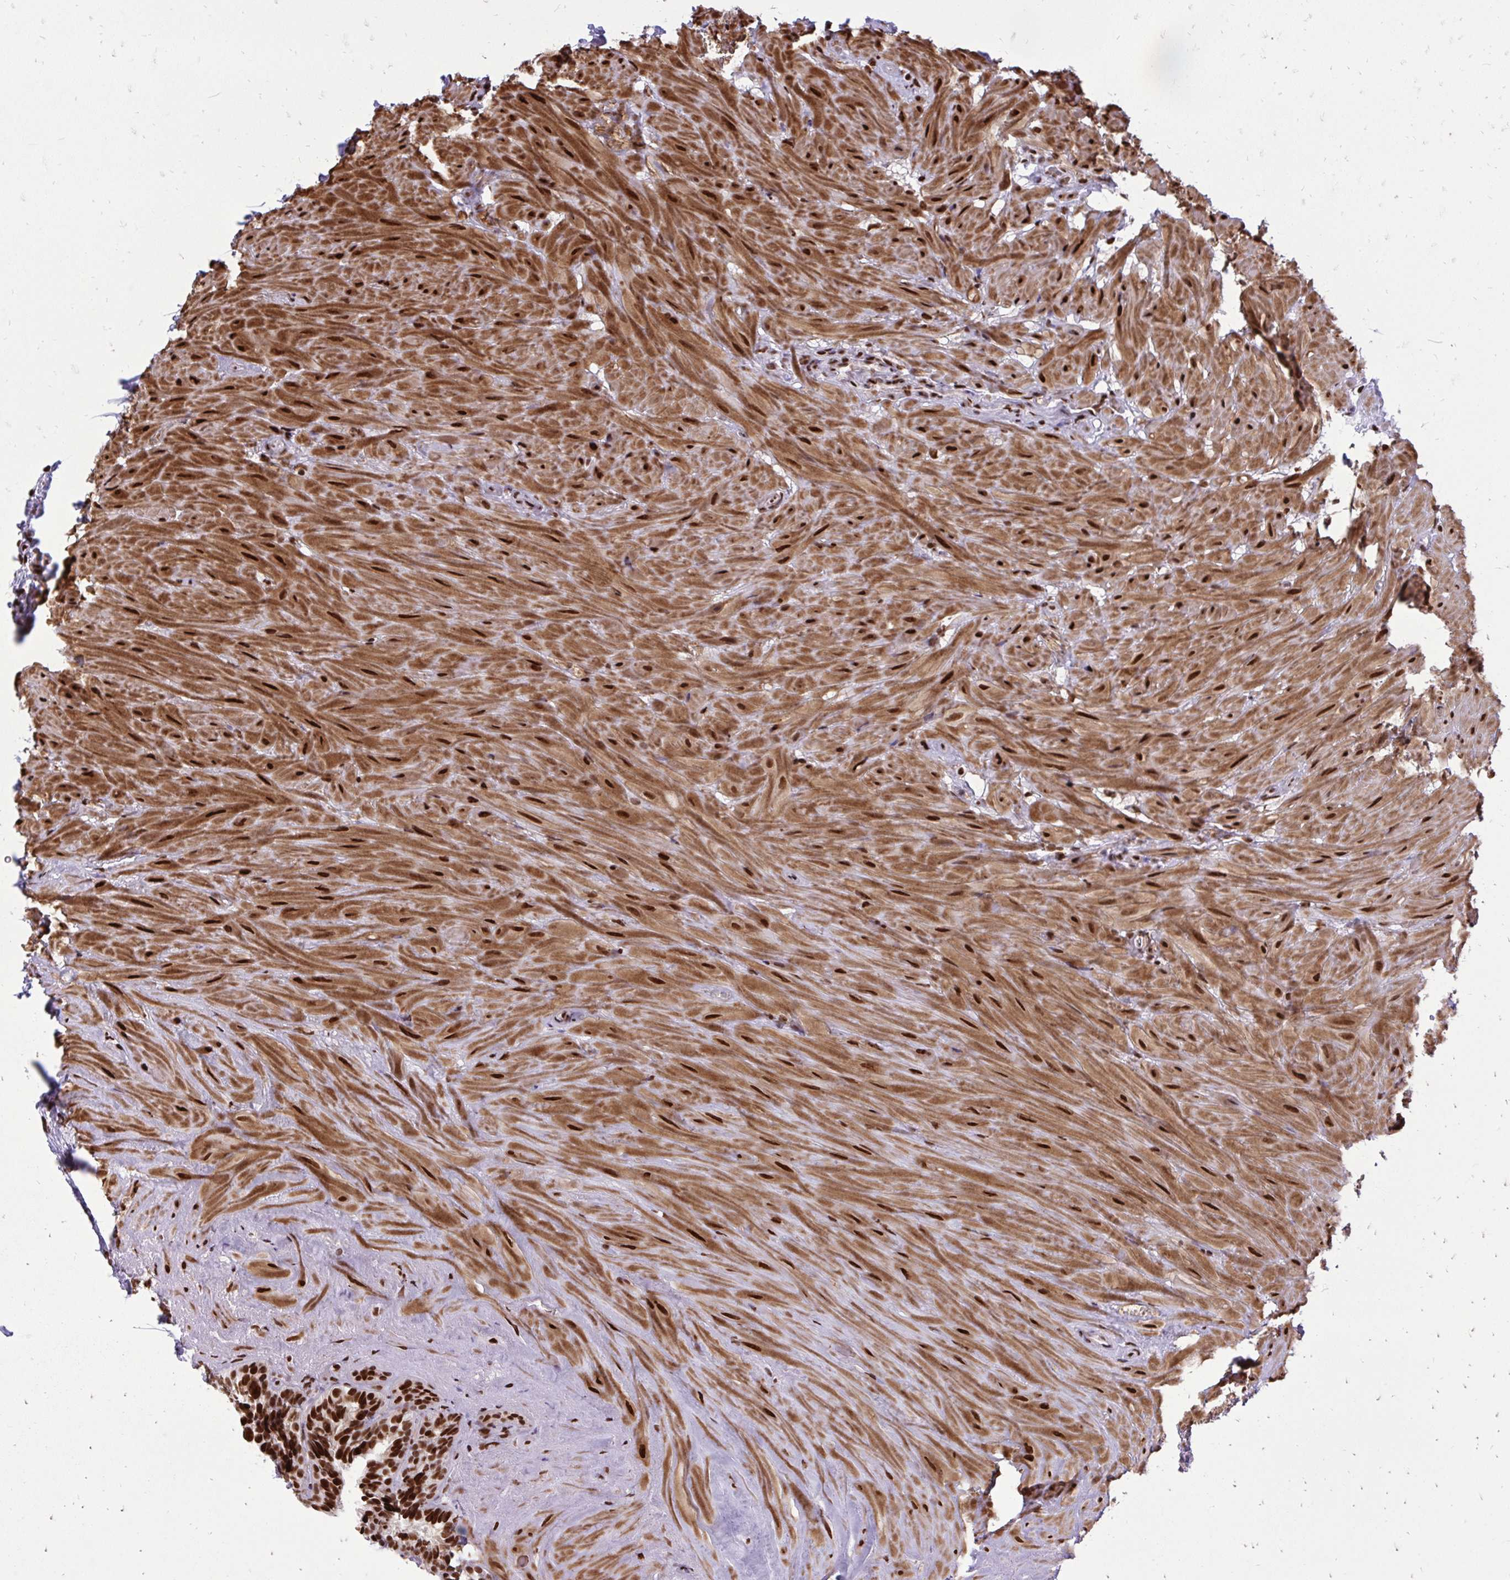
{"staining": {"intensity": "strong", "quantity": ">75%", "location": "nuclear"}, "tissue": "seminal vesicle", "cell_type": "Glandular cells", "image_type": "normal", "snomed": [{"axis": "morphology", "description": "Normal tissue, NOS"}, {"axis": "topography", "description": "Seminal veicle"}], "caption": "Protein expression analysis of unremarkable human seminal vesicle reveals strong nuclear expression in about >75% of glandular cells. The staining was performed using DAB to visualize the protein expression in brown, while the nuclei were stained in blue with hematoxylin (Magnification: 20x).", "gene": "TBL1Y", "patient": {"sex": "male", "age": 60}}